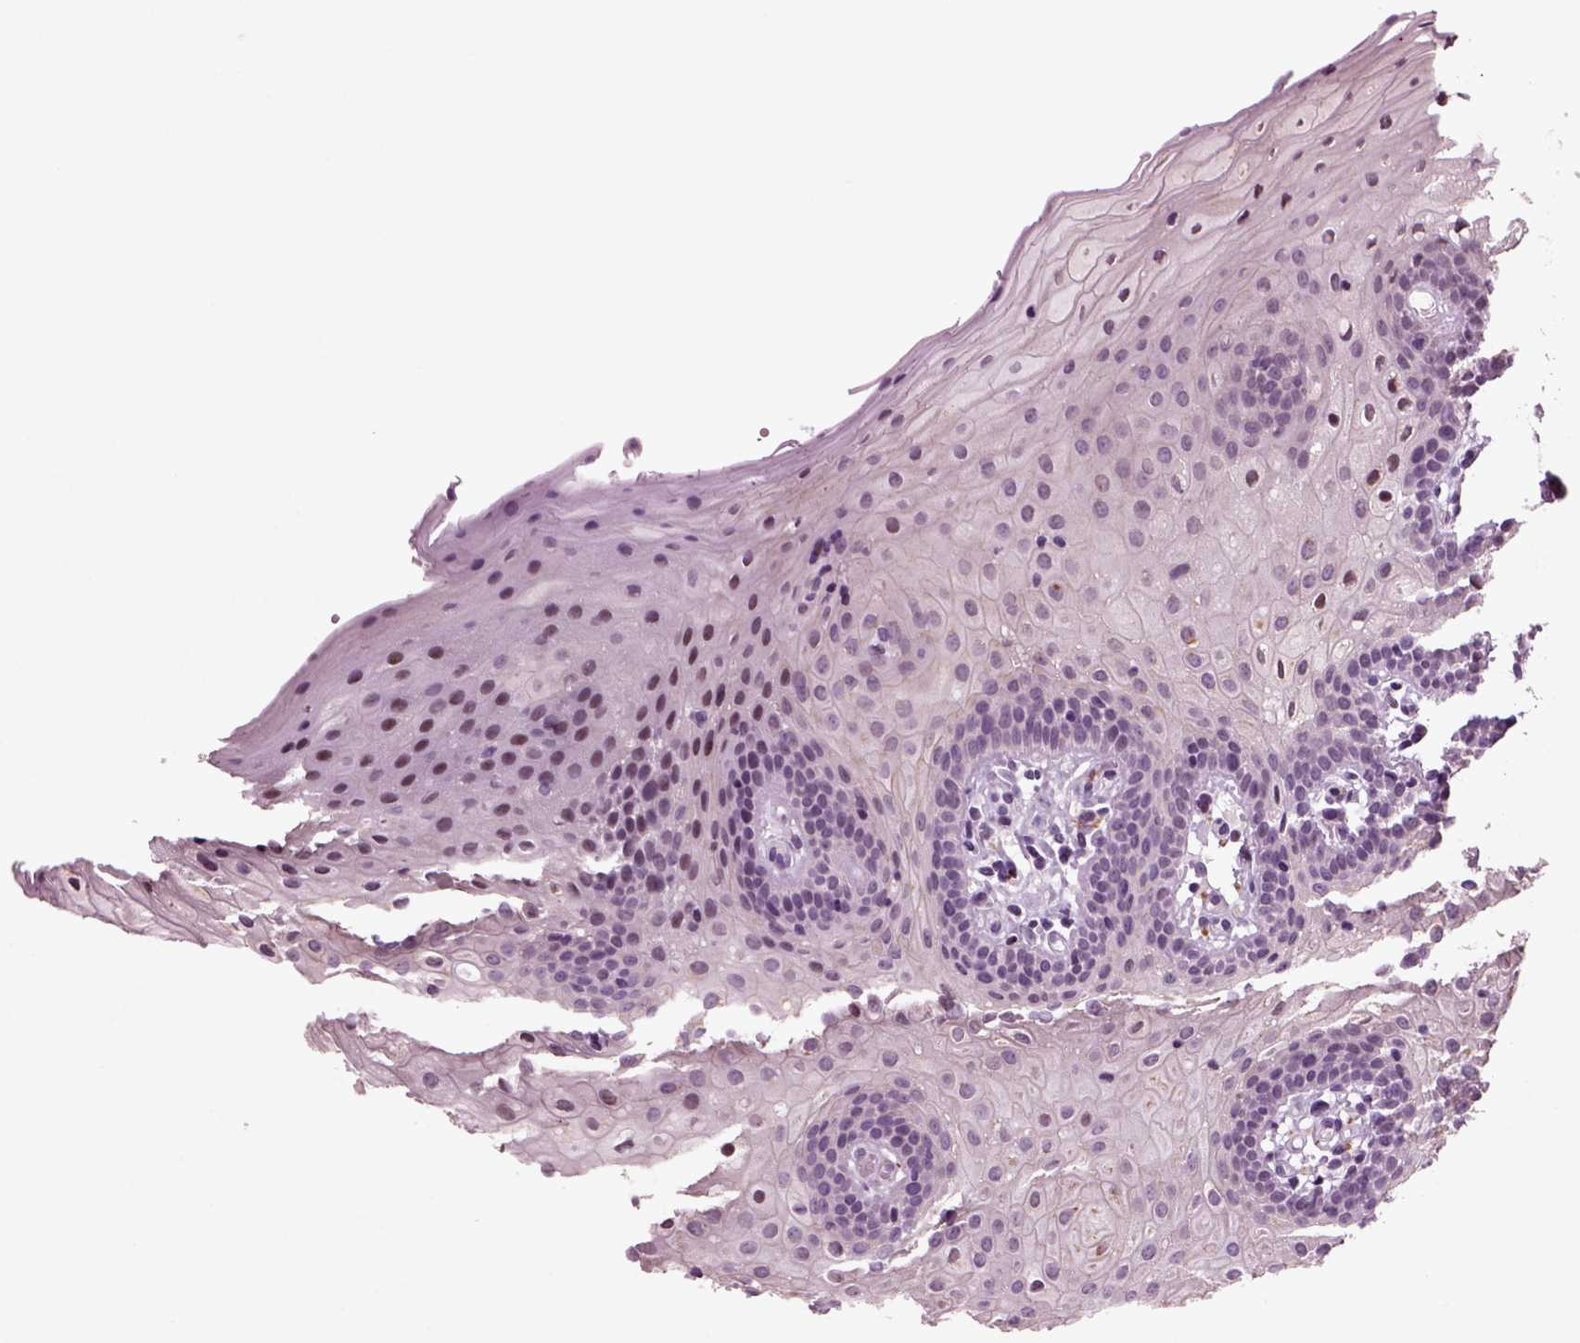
{"staining": {"intensity": "weak", "quantity": "<25%", "location": "nuclear"}, "tissue": "oral mucosa", "cell_type": "Squamous epithelial cells", "image_type": "normal", "snomed": [{"axis": "morphology", "description": "Normal tissue, NOS"}, {"axis": "topography", "description": "Oral tissue"}, {"axis": "topography", "description": "Tounge, NOS"}], "caption": "Oral mucosa stained for a protein using immunohistochemistry (IHC) exhibits no expression squamous epithelial cells.", "gene": "CHGB", "patient": {"sex": "female", "age": 83}}